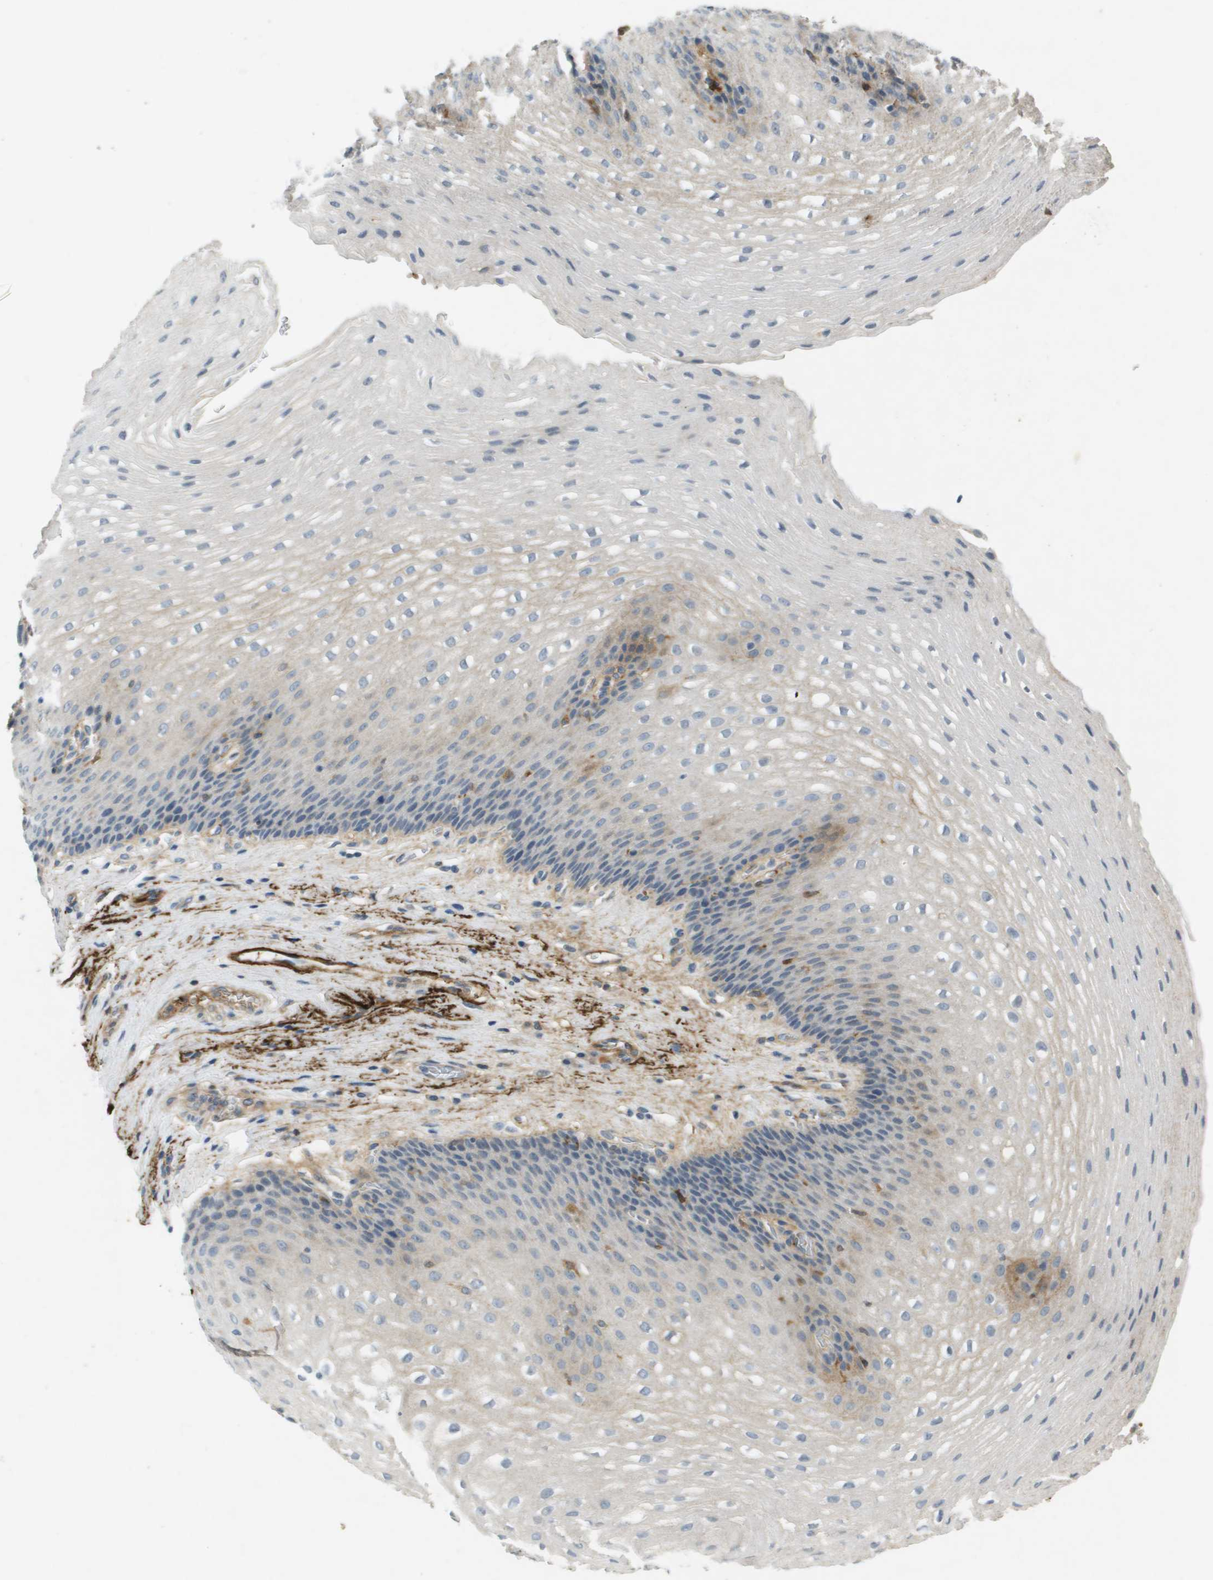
{"staining": {"intensity": "weak", "quantity": "<25%", "location": "cytoplasmic/membranous"}, "tissue": "esophagus", "cell_type": "Squamous epithelial cells", "image_type": "normal", "snomed": [{"axis": "morphology", "description": "Normal tissue, NOS"}, {"axis": "topography", "description": "Esophagus"}], "caption": "The immunohistochemistry image has no significant staining in squamous epithelial cells of esophagus.", "gene": "VTN", "patient": {"sex": "male", "age": 48}}